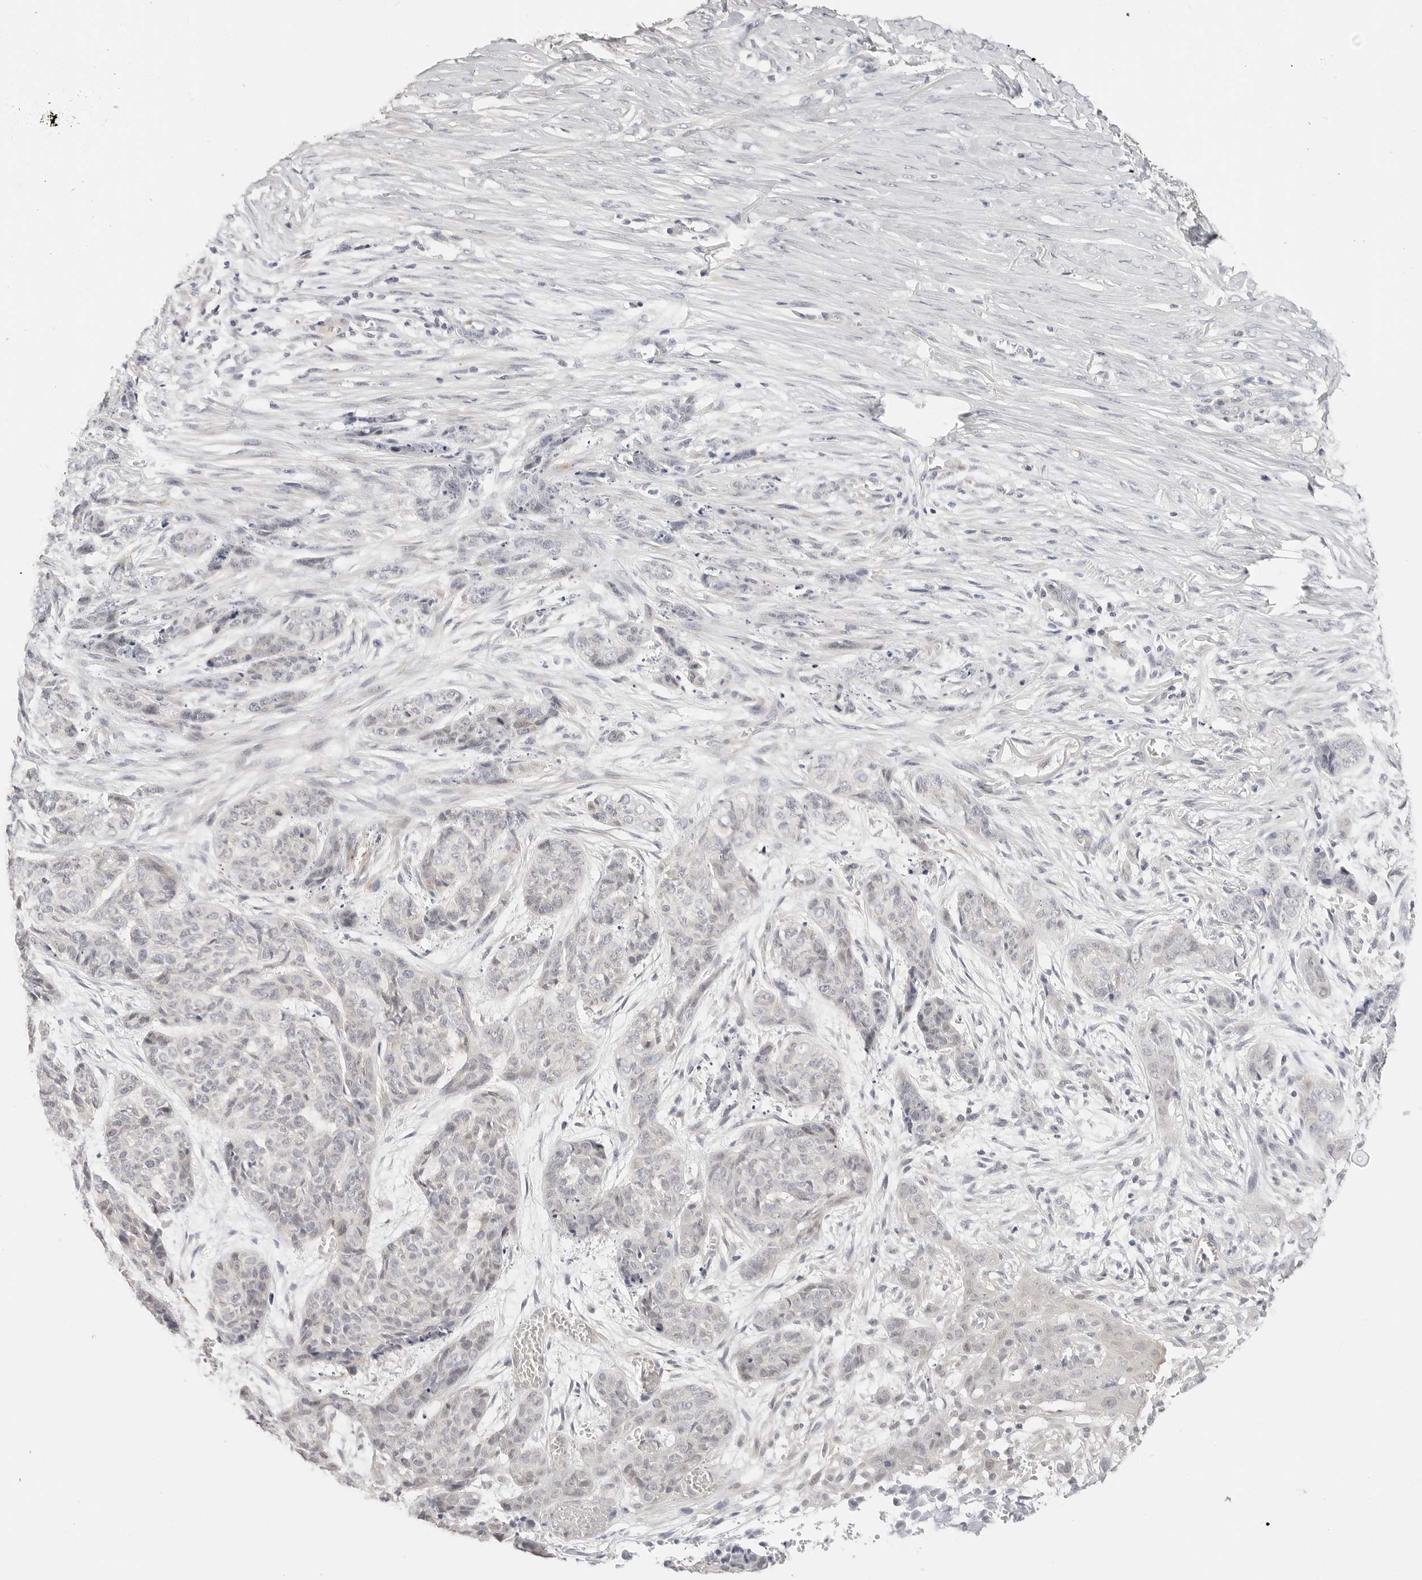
{"staining": {"intensity": "negative", "quantity": "none", "location": "none"}, "tissue": "skin cancer", "cell_type": "Tumor cells", "image_type": "cancer", "snomed": [{"axis": "morphology", "description": "Basal cell carcinoma"}, {"axis": "topography", "description": "Skin"}], "caption": "Immunohistochemistry (IHC) micrograph of neoplastic tissue: basal cell carcinoma (skin) stained with DAB exhibits no significant protein expression in tumor cells.", "gene": "PCDH19", "patient": {"sex": "female", "age": 64}}